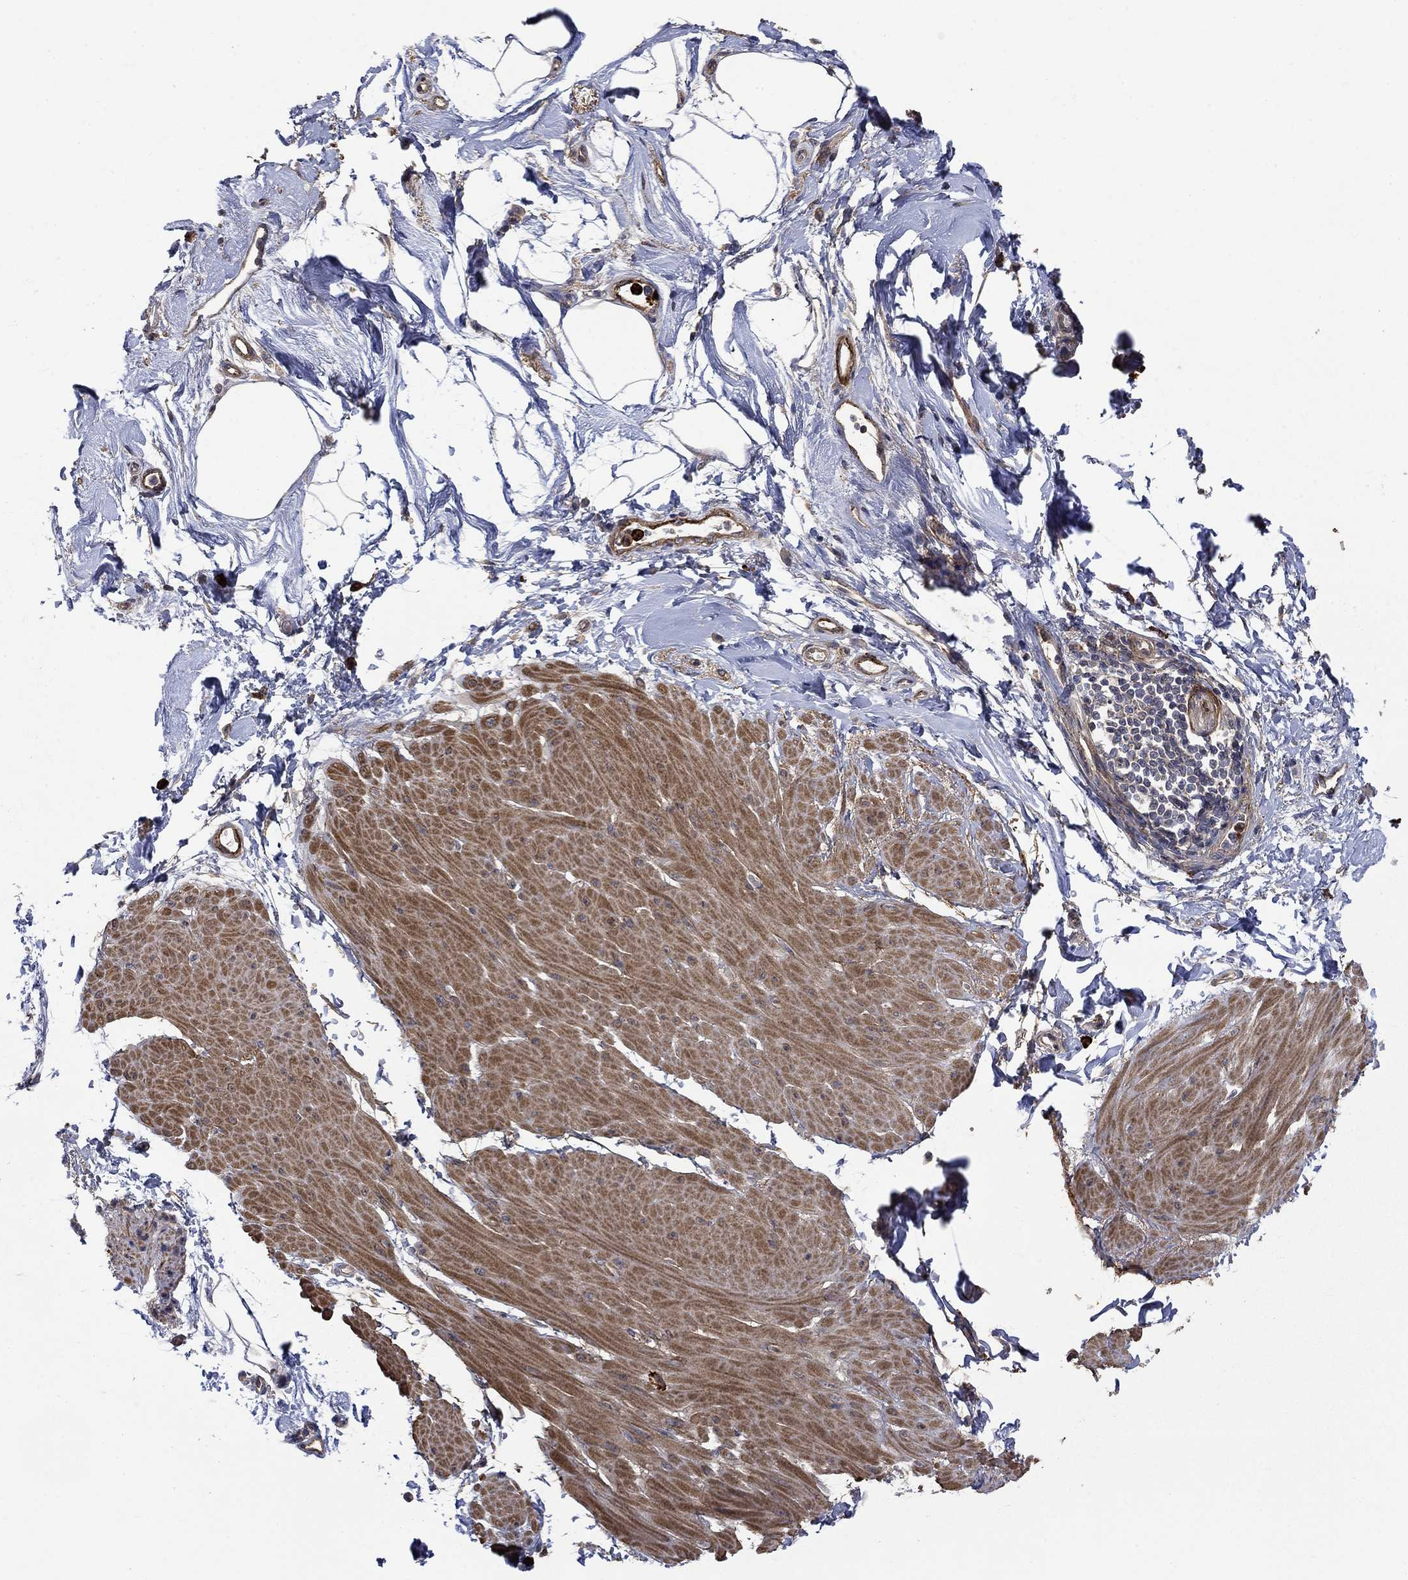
{"staining": {"intensity": "moderate", "quantity": ">75%", "location": "cytoplasmic/membranous"}, "tissue": "smooth muscle", "cell_type": "Smooth muscle cells", "image_type": "normal", "snomed": [{"axis": "morphology", "description": "Normal tissue, NOS"}, {"axis": "topography", "description": "Adipose tissue"}, {"axis": "topography", "description": "Smooth muscle"}, {"axis": "topography", "description": "Peripheral nerve tissue"}], "caption": "Immunohistochemical staining of normal smooth muscle exhibits moderate cytoplasmic/membranous protein positivity in about >75% of smooth muscle cells. Nuclei are stained in blue.", "gene": "VCAN", "patient": {"sex": "male", "age": 83}}